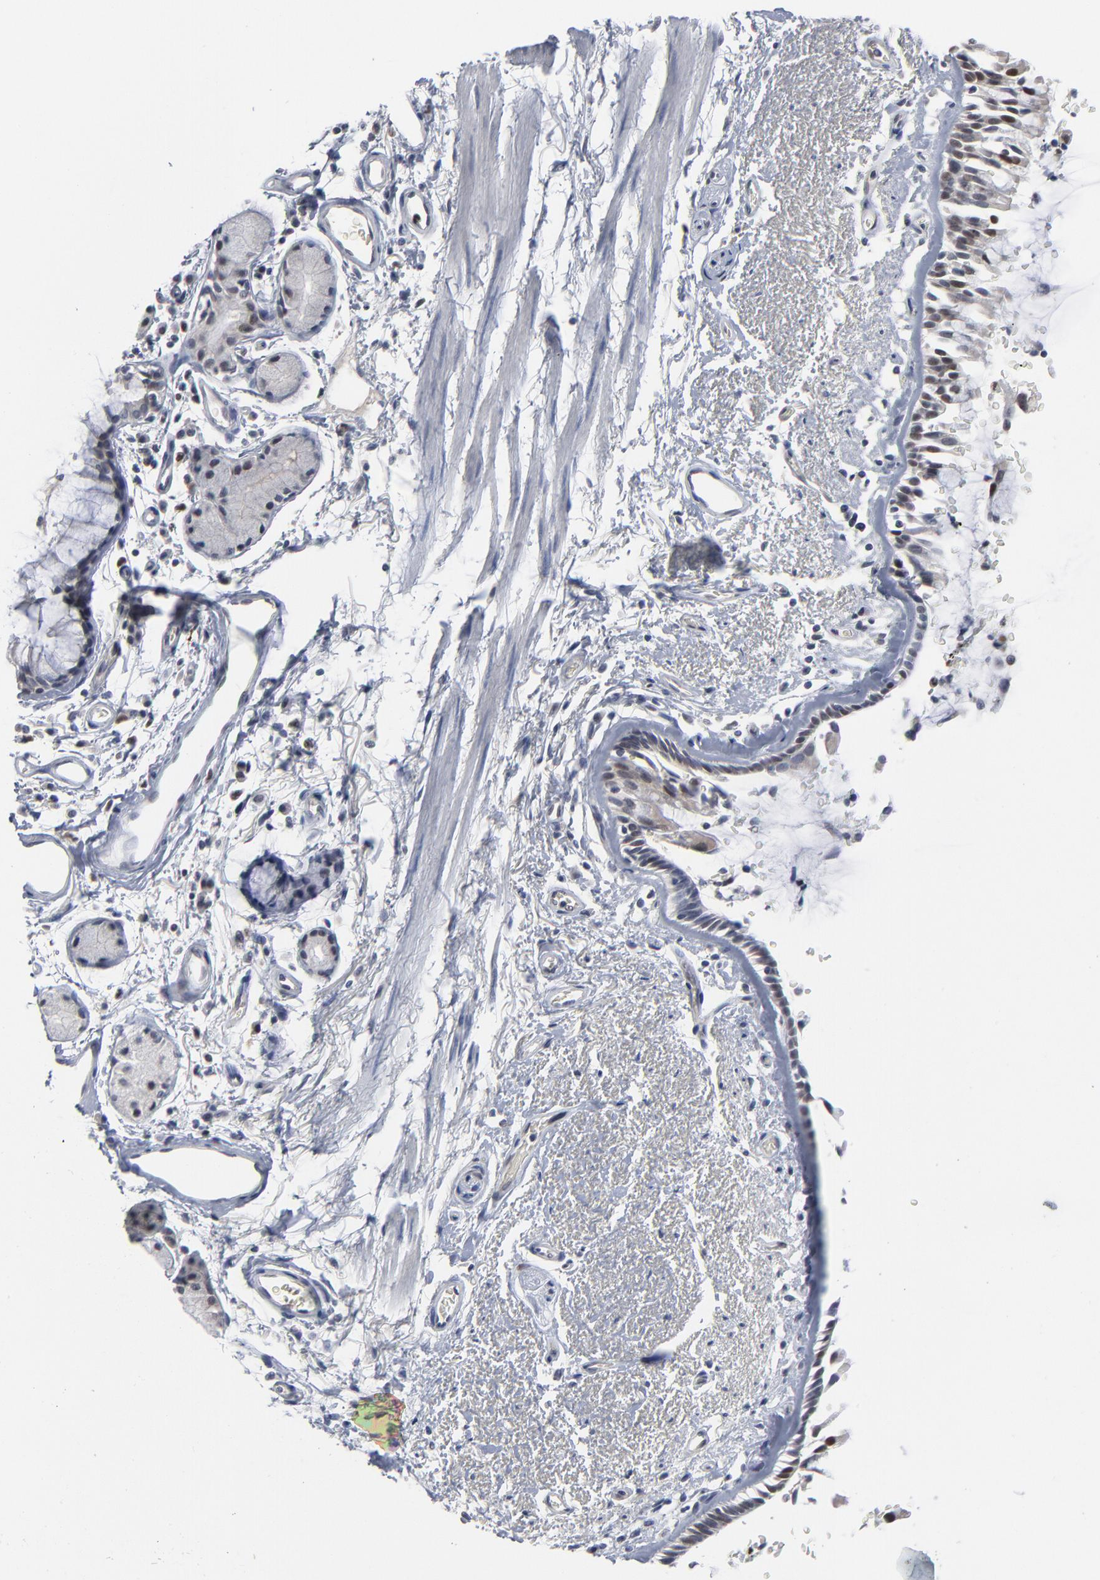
{"staining": {"intensity": "weak", "quantity": "<25%", "location": "cytoplasmic/membranous"}, "tissue": "bronchus", "cell_type": "Respiratory epithelial cells", "image_type": "normal", "snomed": [{"axis": "morphology", "description": "Normal tissue, NOS"}, {"axis": "morphology", "description": "Adenocarcinoma, NOS"}, {"axis": "topography", "description": "Bronchus"}, {"axis": "topography", "description": "Lung"}], "caption": "Immunohistochemistry (IHC) of normal bronchus reveals no positivity in respiratory epithelial cells.", "gene": "FOXN2", "patient": {"sex": "male", "age": 71}}